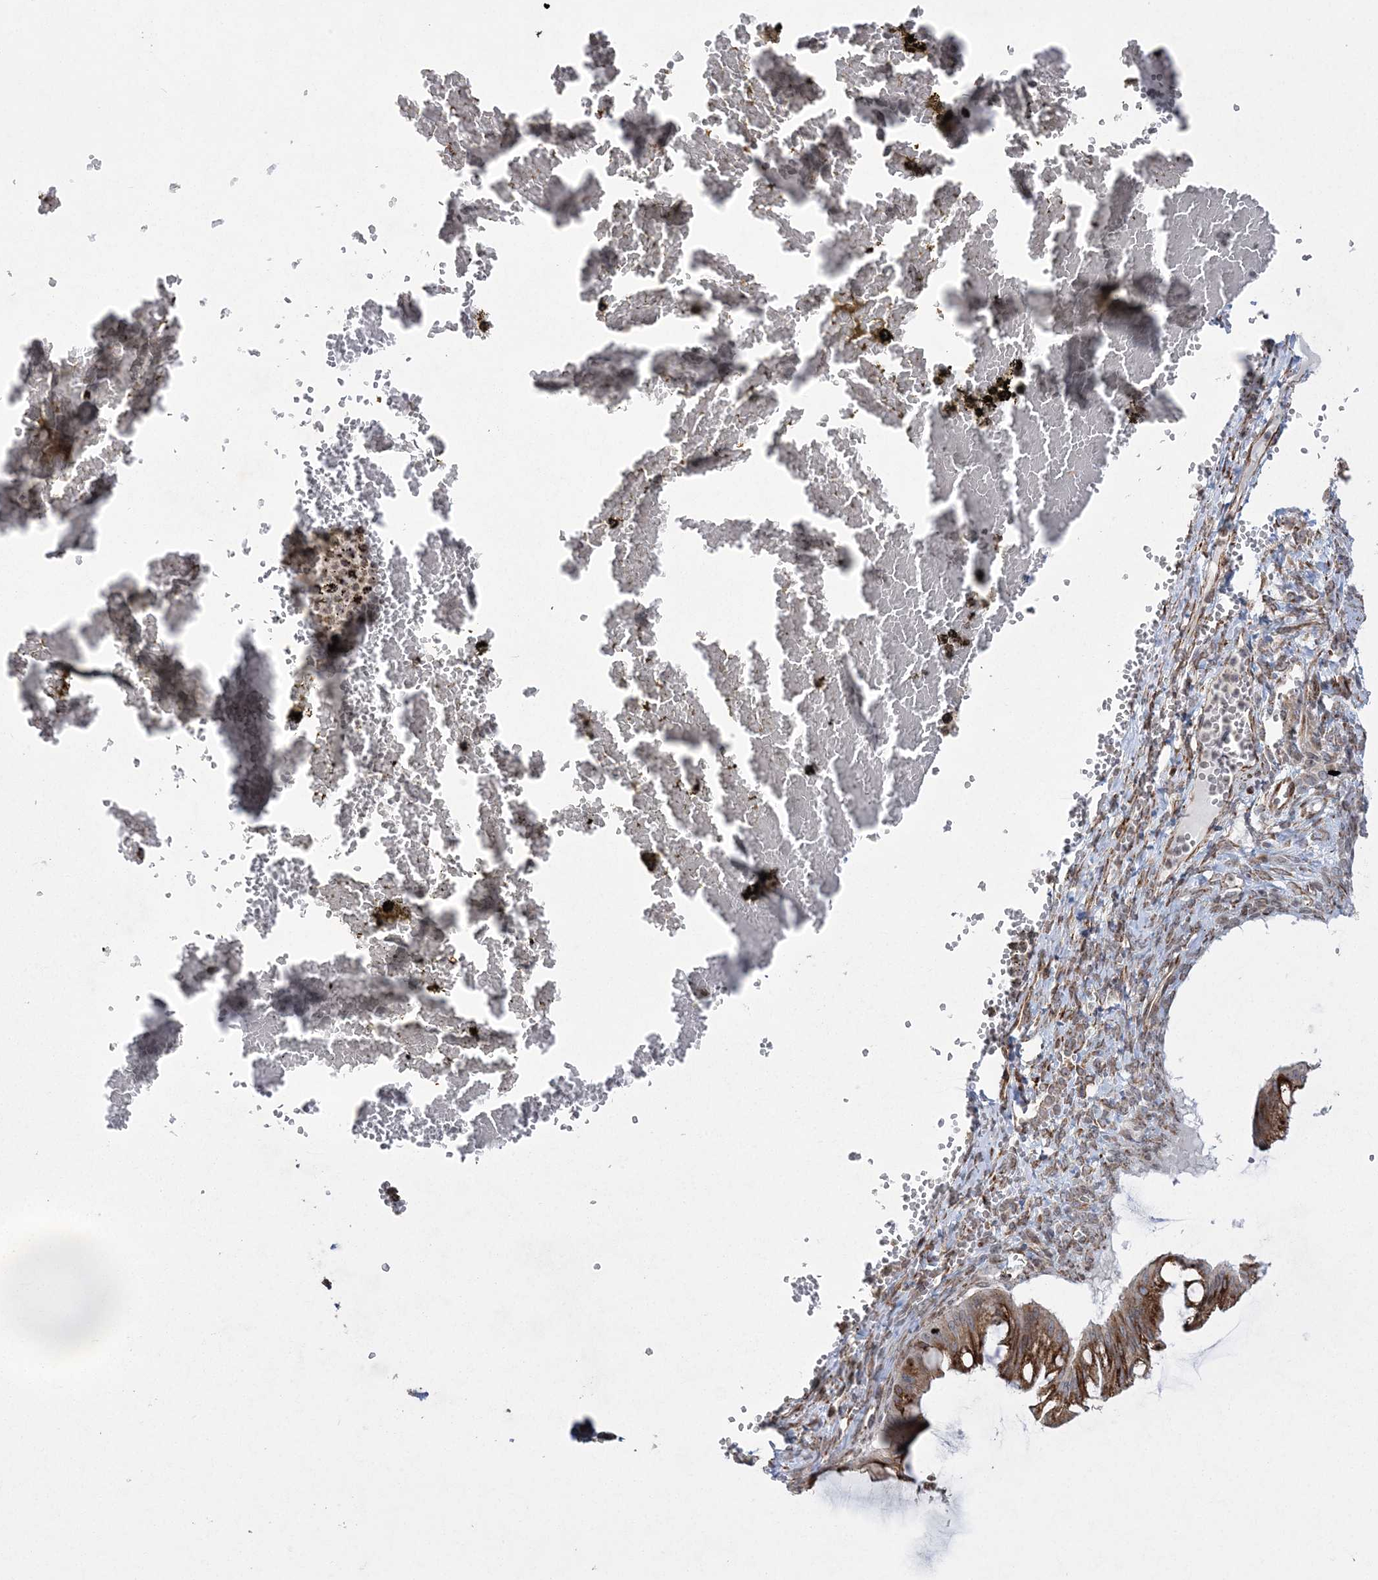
{"staining": {"intensity": "moderate", "quantity": ">75%", "location": "cytoplasmic/membranous"}, "tissue": "ovarian cancer", "cell_type": "Tumor cells", "image_type": "cancer", "snomed": [{"axis": "morphology", "description": "Cystadenocarcinoma, mucinous, NOS"}, {"axis": "topography", "description": "Ovary"}], "caption": "Ovarian cancer (mucinous cystadenocarcinoma) stained with DAB immunohistochemistry displays medium levels of moderate cytoplasmic/membranous expression in about >75% of tumor cells. (IHC, brightfield microscopy, high magnification).", "gene": "EFCAB12", "patient": {"sex": "female", "age": 73}}